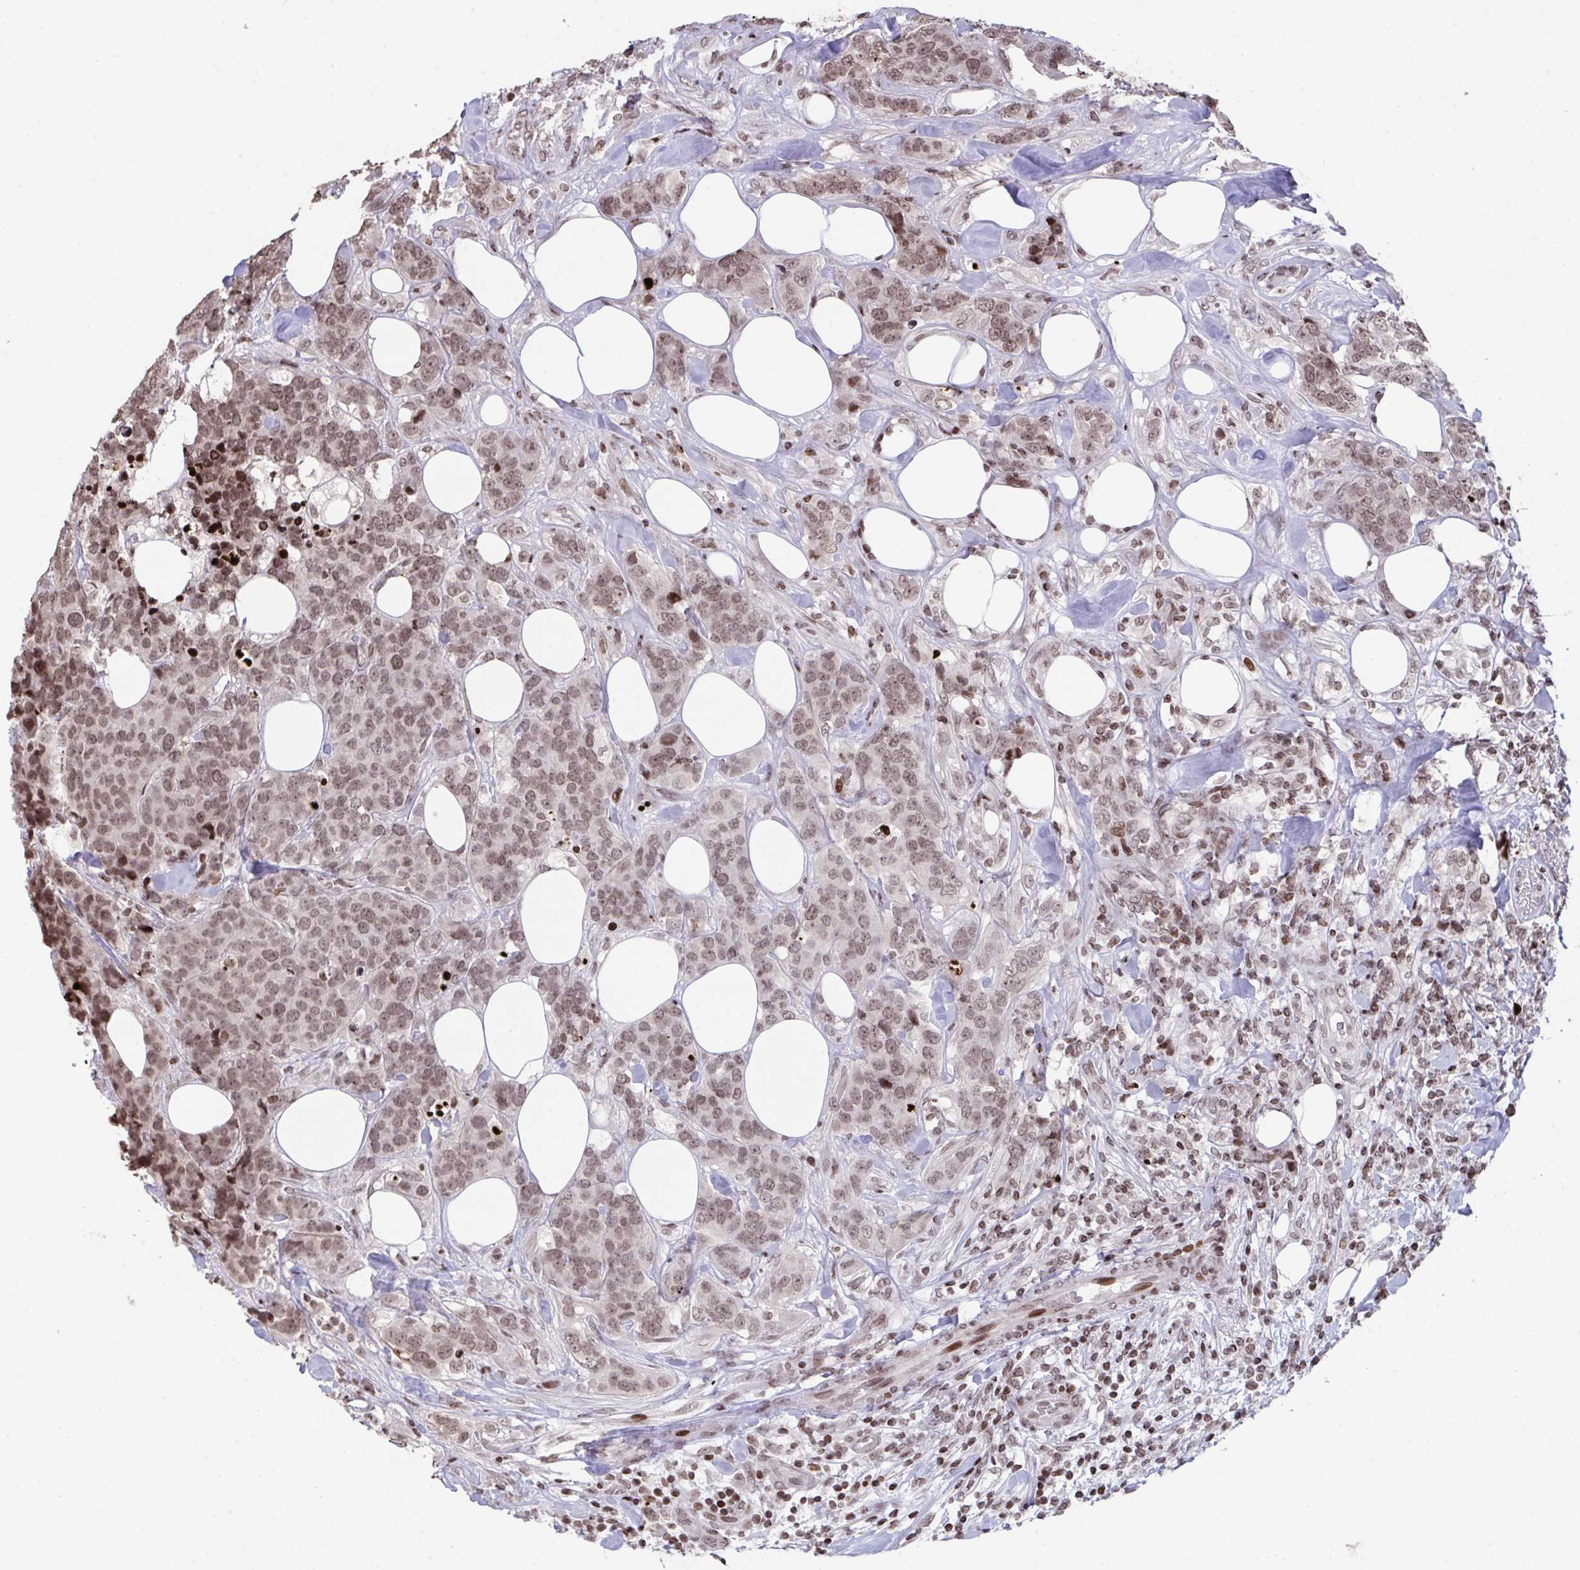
{"staining": {"intensity": "moderate", "quantity": ">75%", "location": "nuclear"}, "tissue": "breast cancer", "cell_type": "Tumor cells", "image_type": "cancer", "snomed": [{"axis": "morphology", "description": "Lobular carcinoma"}, {"axis": "topography", "description": "Breast"}], "caption": "Human breast lobular carcinoma stained for a protein (brown) shows moderate nuclear positive positivity in approximately >75% of tumor cells.", "gene": "NIP7", "patient": {"sex": "female", "age": 59}}